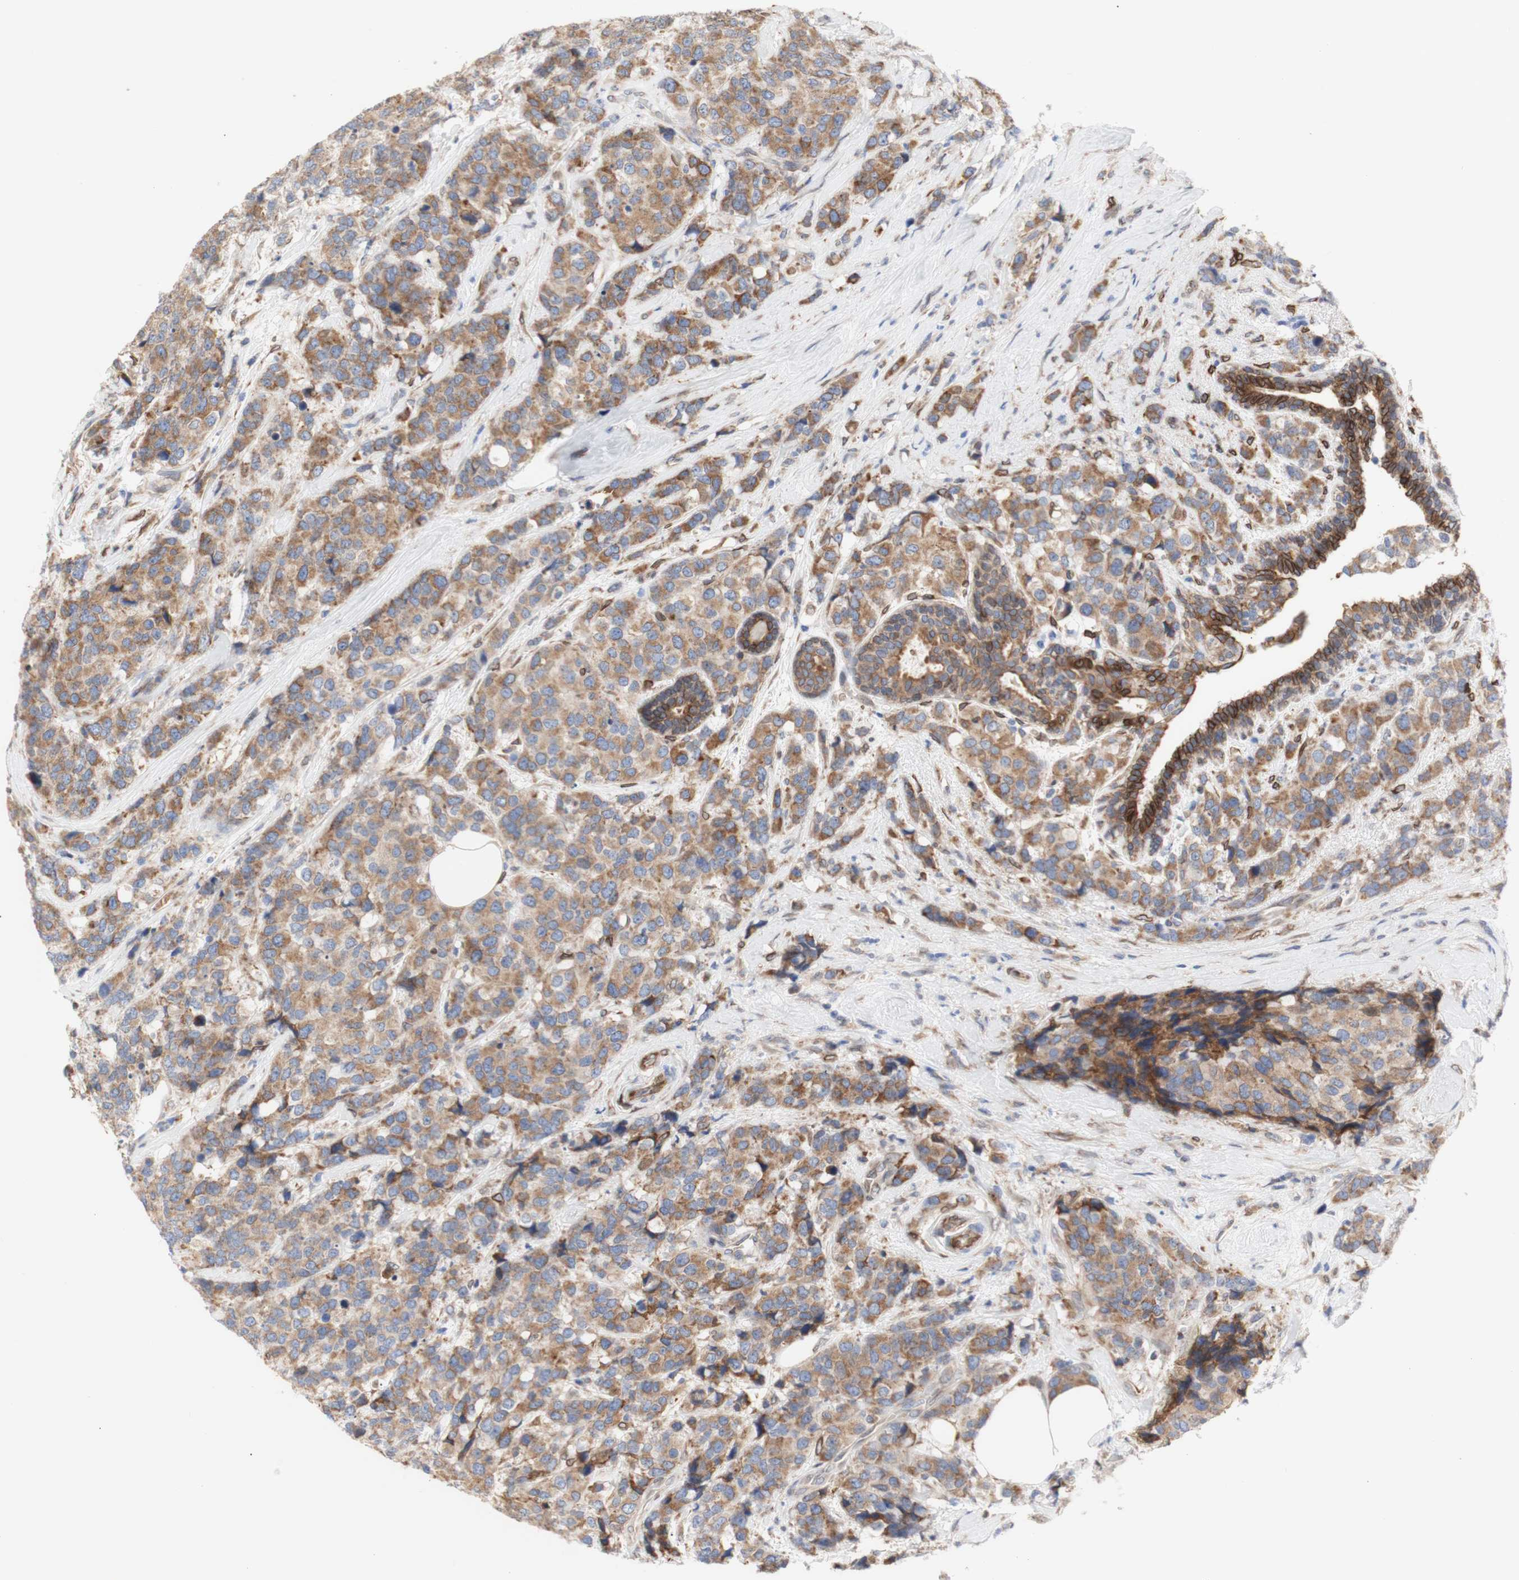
{"staining": {"intensity": "moderate", "quantity": ">75%", "location": "cytoplasmic/membranous"}, "tissue": "breast cancer", "cell_type": "Tumor cells", "image_type": "cancer", "snomed": [{"axis": "morphology", "description": "Lobular carcinoma"}, {"axis": "topography", "description": "Breast"}], "caption": "The image exhibits immunohistochemical staining of breast cancer. There is moderate cytoplasmic/membranous expression is seen in approximately >75% of tumor cells.", "gene": "ERLIN1", "patient": {"sex": "female", "age": 59}}